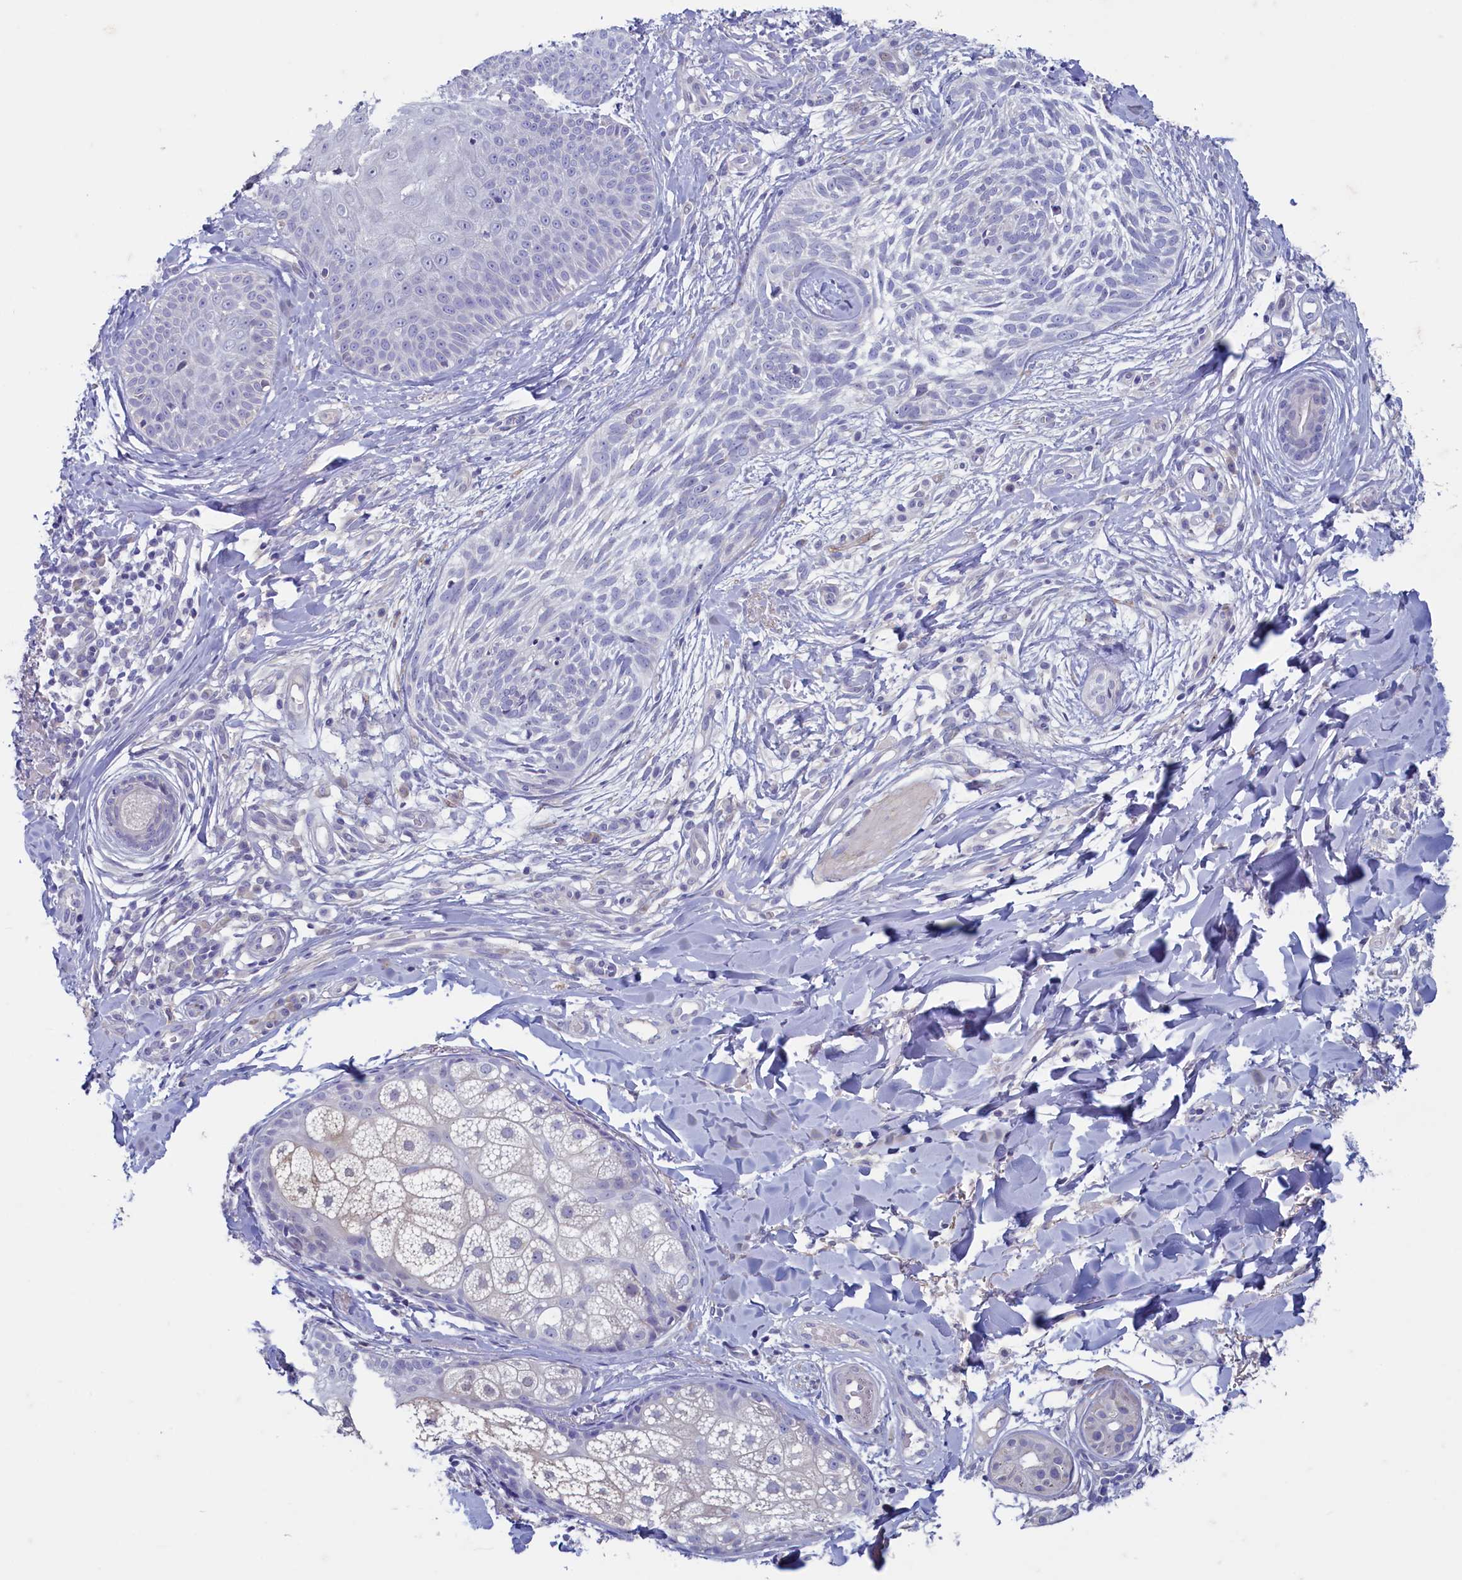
{"staining": {"intensity": "negative", "quantity": "none", "location": "none"}, "tissue": "skin cancer", "cell_type": "Tumor cells", "image_type": "cancer", "snomed": [{"axis": "morphology", "description": "Basal cell carcinoma"}, {"axis": "topography", "description": "Skin"}], "caption": "DAB (3,3'-diaminobenzidine) immunohistochemical staining of human basal cell carcinoma (skin) demonstrates no significant positivity in tumor cells.", "gene": "MAP1LC3A", "patient": {"sex": "female", "age": 61}}